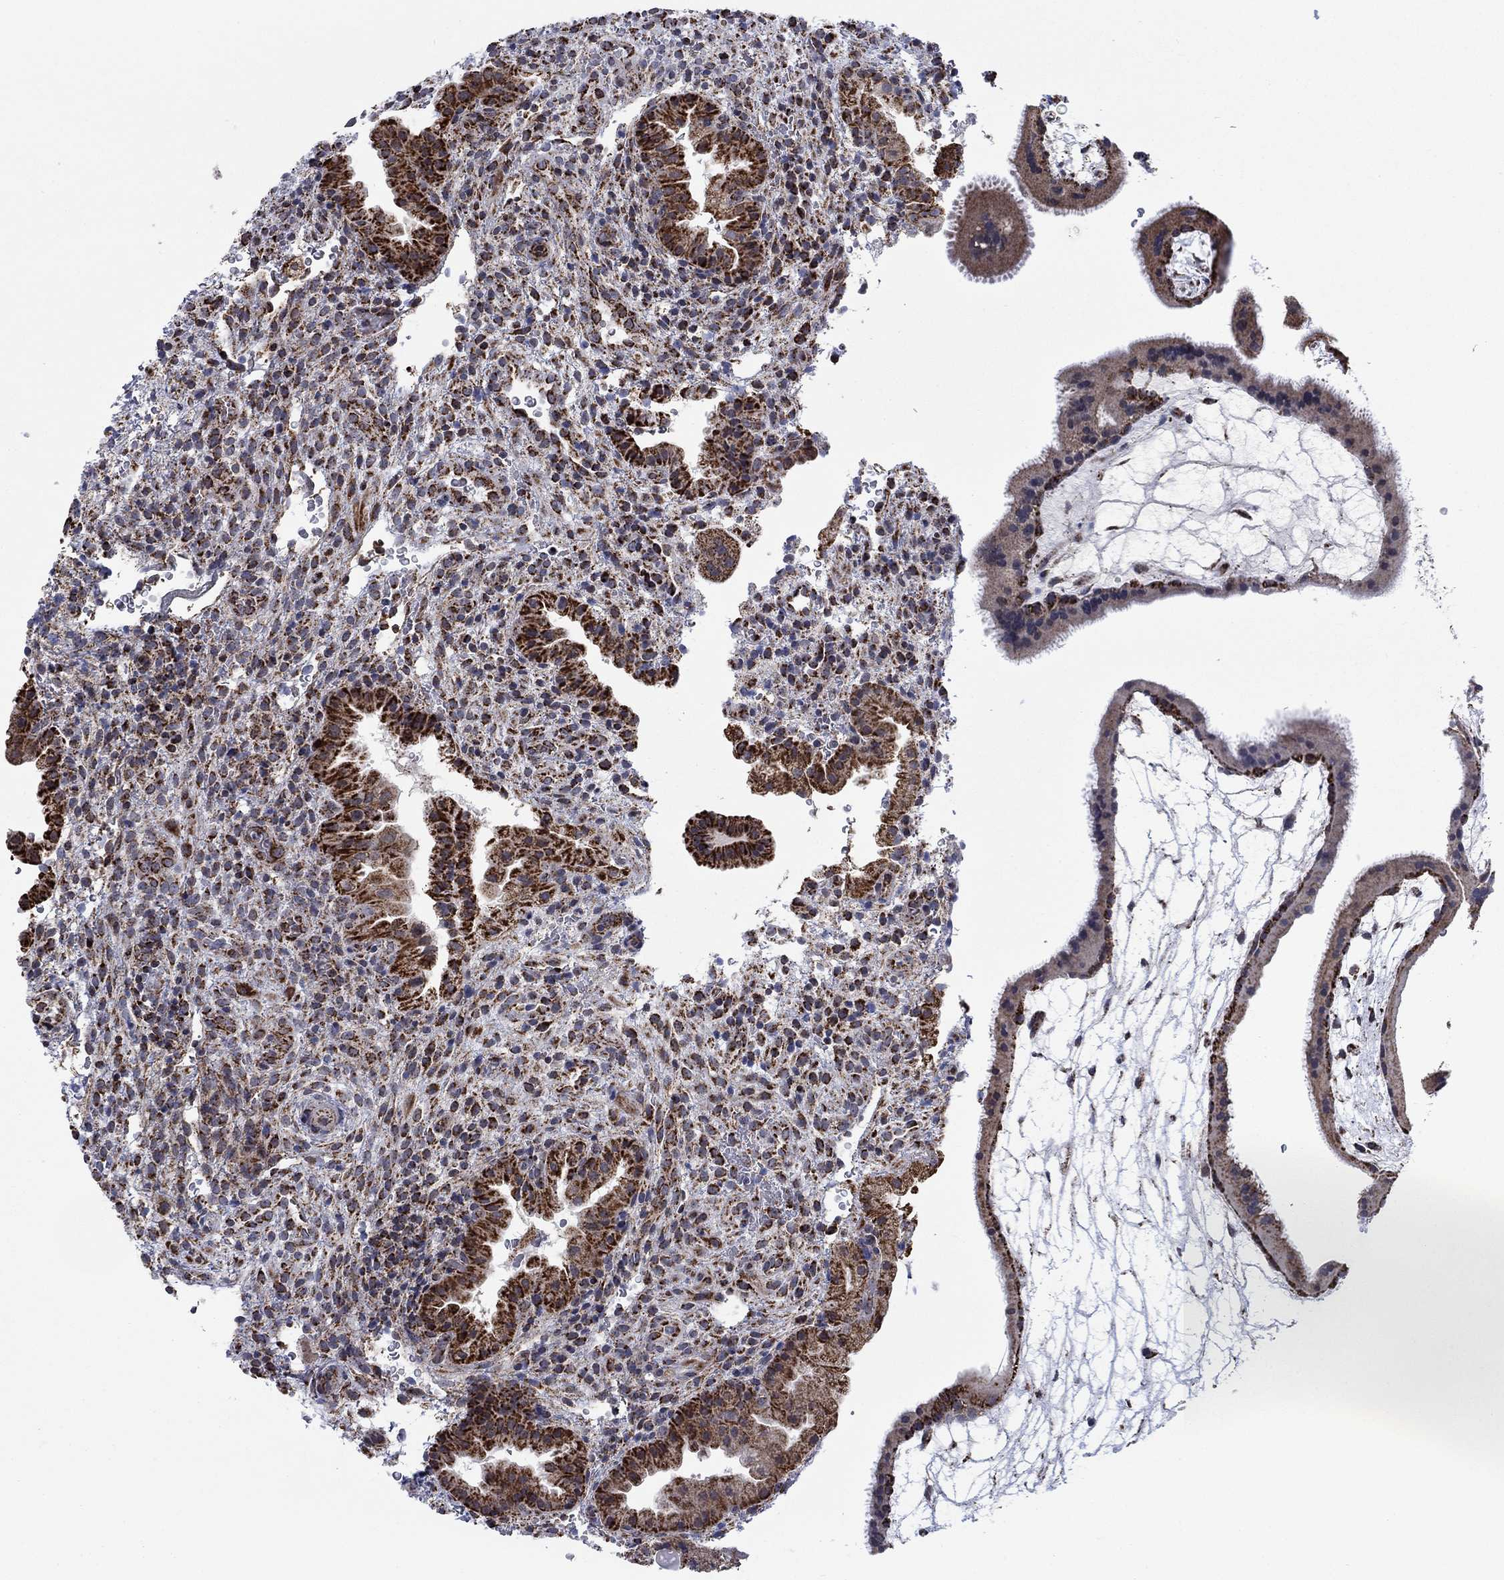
{"staining": {"intensity": "strong", "quantity": "<25%", "location": "cytoplasmic/membranous"}, "tissue": "placenta", "cell_type": "Decidual cells", "image_type": "normal", "snomed": [{"axis": "morphology", "description": "Normal tissue, NOS"}, {"axis": "topography", "description": "Placenta"}], "caption": "There is medium levels of strong cytoplasmic/membranous staining in decidual cells of benign placenta, as demonstrated by immunohistochemical staining (brown color).", "gene": "MOAP1", "patient": {"sex": "female", "age": 19}}